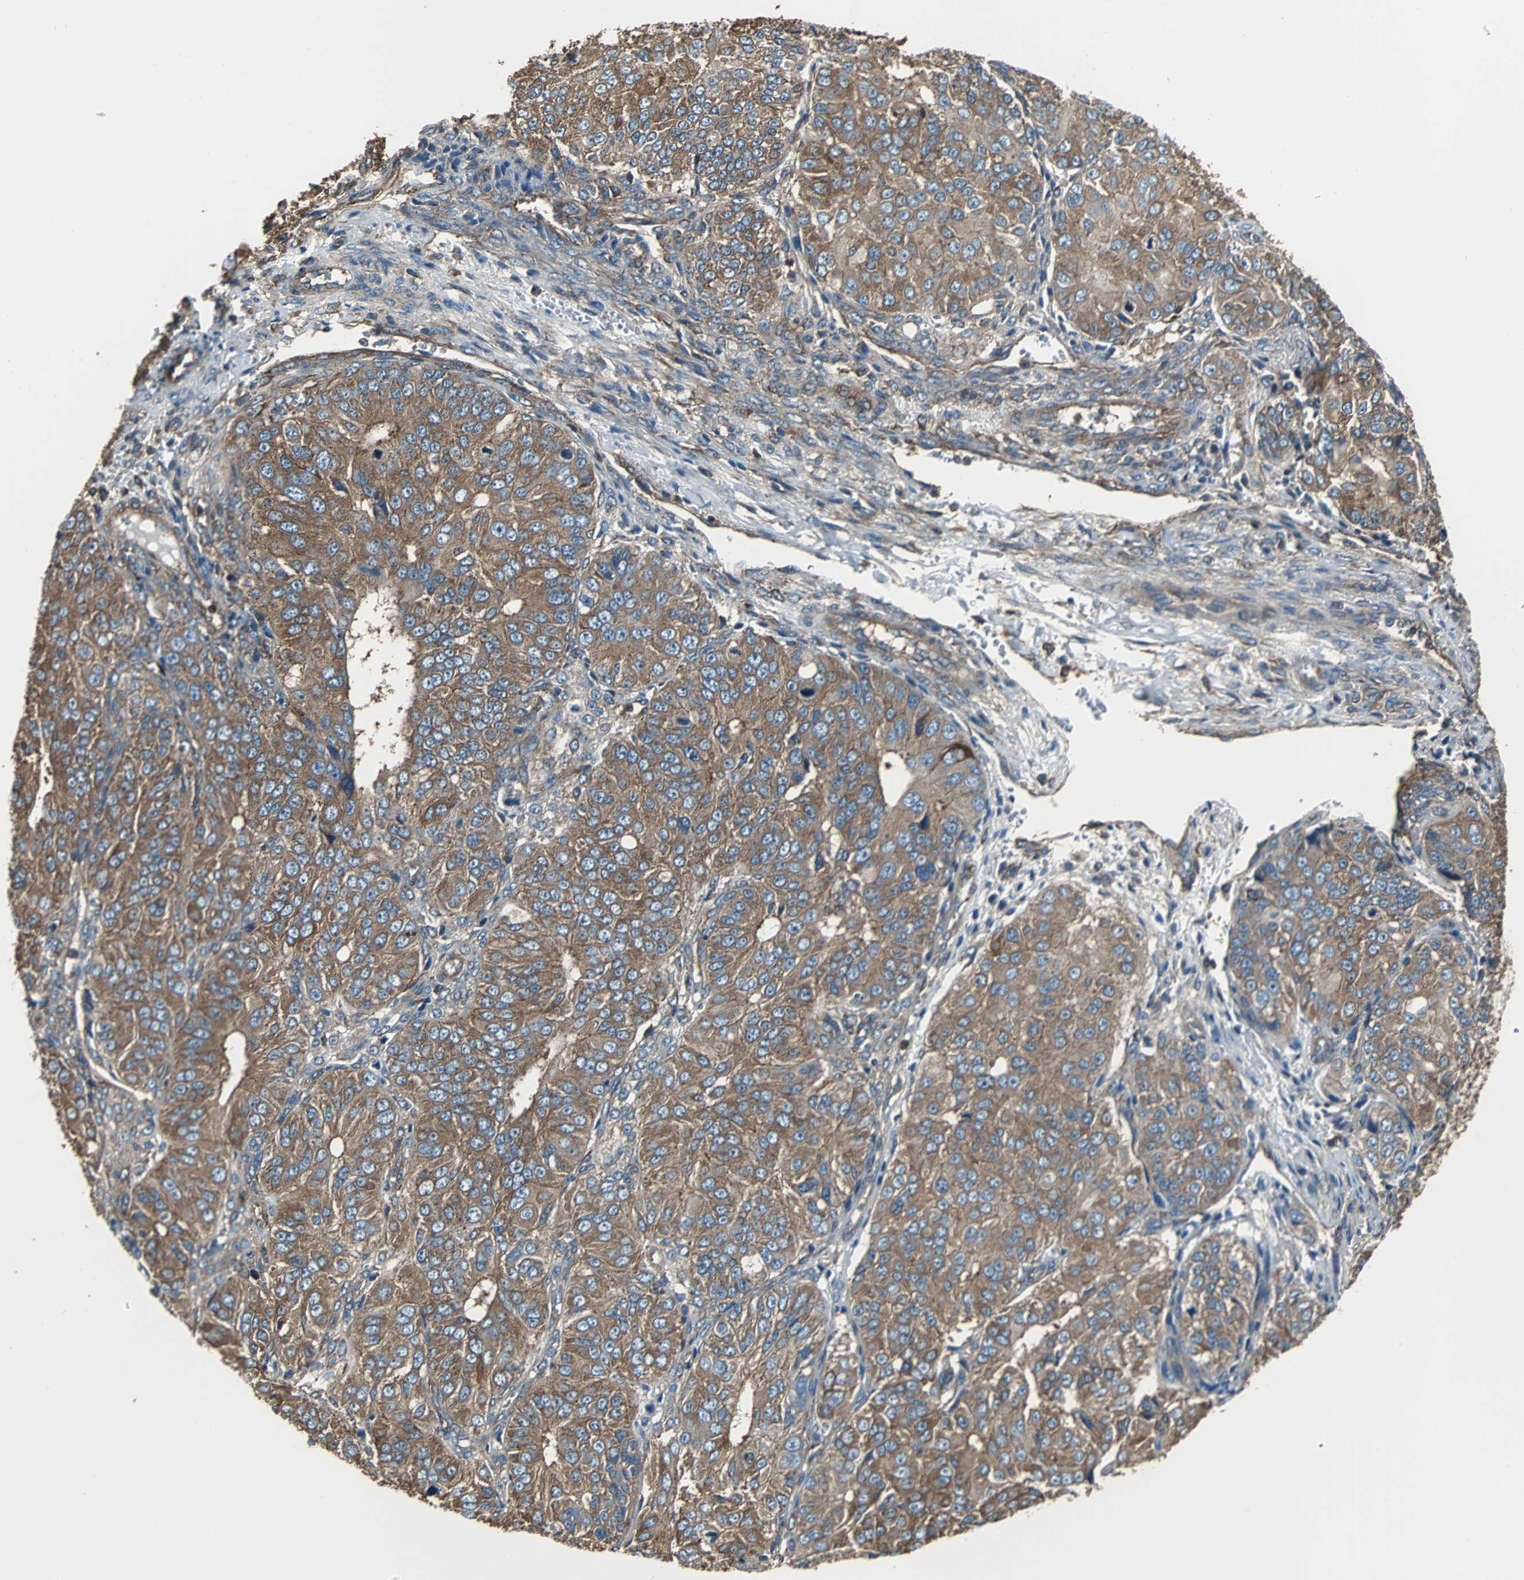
{"staining": {"intensity": "moderate", "quantity": ">75%", "location": "cytoplasmic/membranous"}, "tissue": "ovarian cancer", "cell_type": "Tumor cells", "image_type": "cancer", "snomed": [{"axis": "morphology", "description": "Carcinoma, endometroid"}, {"axis": "topography", "description": "Ovary"}], "caption": "This is a photomicrograph of immunohistochemistry (IHC) staining of ovarian endometroid carcinoma, which shows moderate staining in the cytoplasmic/membranous of tumor cells.", "gene": "ACTN1", "patient": {"sex": "female", "age": 51}}